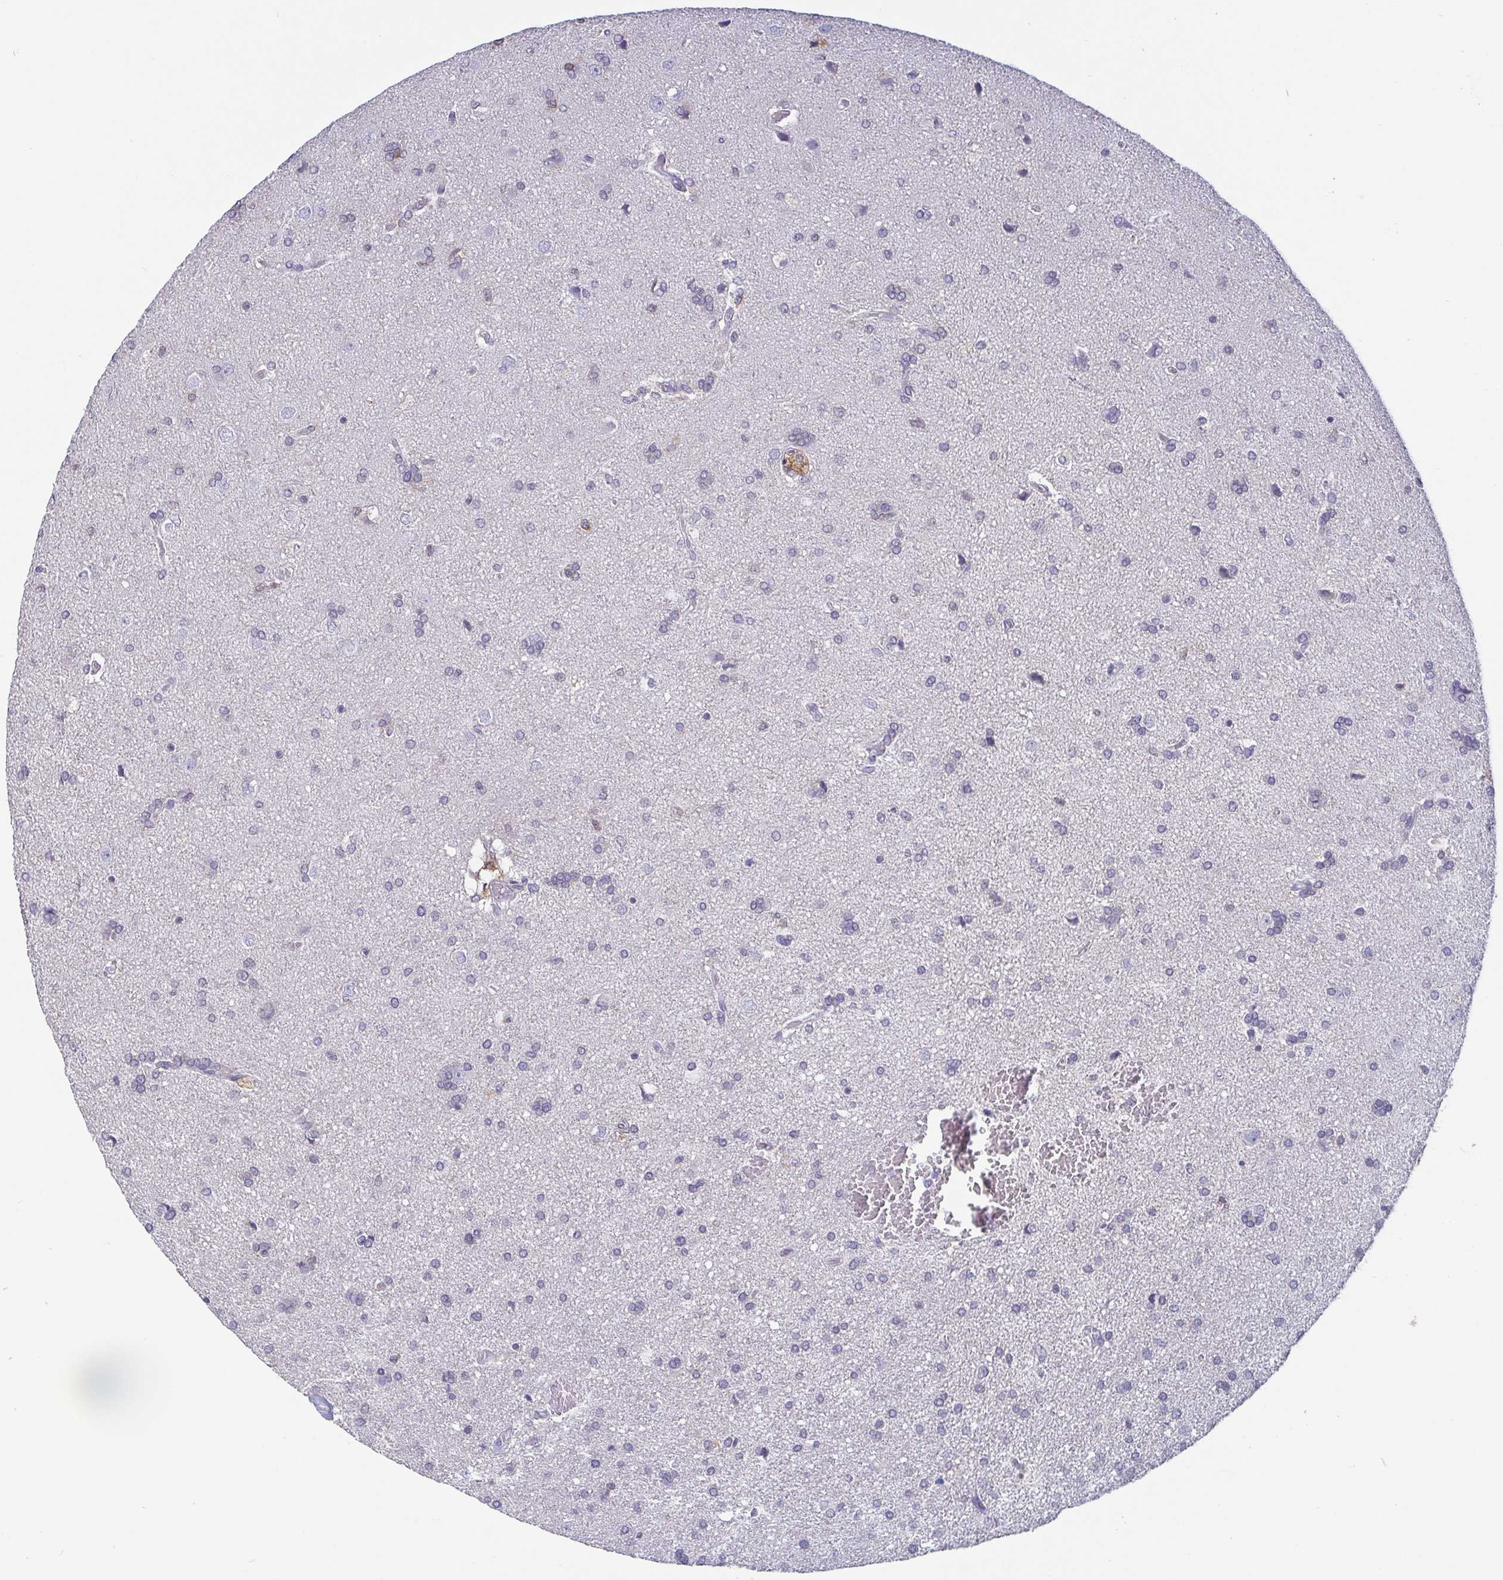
{"staining": {"intensity": "negative", "quantity": "none", "location": "none"}, "tissue": "glioma", "cell_type": "Tumor cells", "image_type": "cancer", "snomed": [{"axis": "morphology", "description": "Glioma, malignant, High grade"}, {"axis": "topography", "description": "Brain"}], "caption": "The histopathology image demonstrates no significant staining in tumor cells of glioma. The staining is performed using DAB (3,3'-diaminobenzidine) brown chromogen with nuclei counter-stained in using hematoxylin.", "gene": "IDH1", "patient": {"sex": "male", "age": 68}}